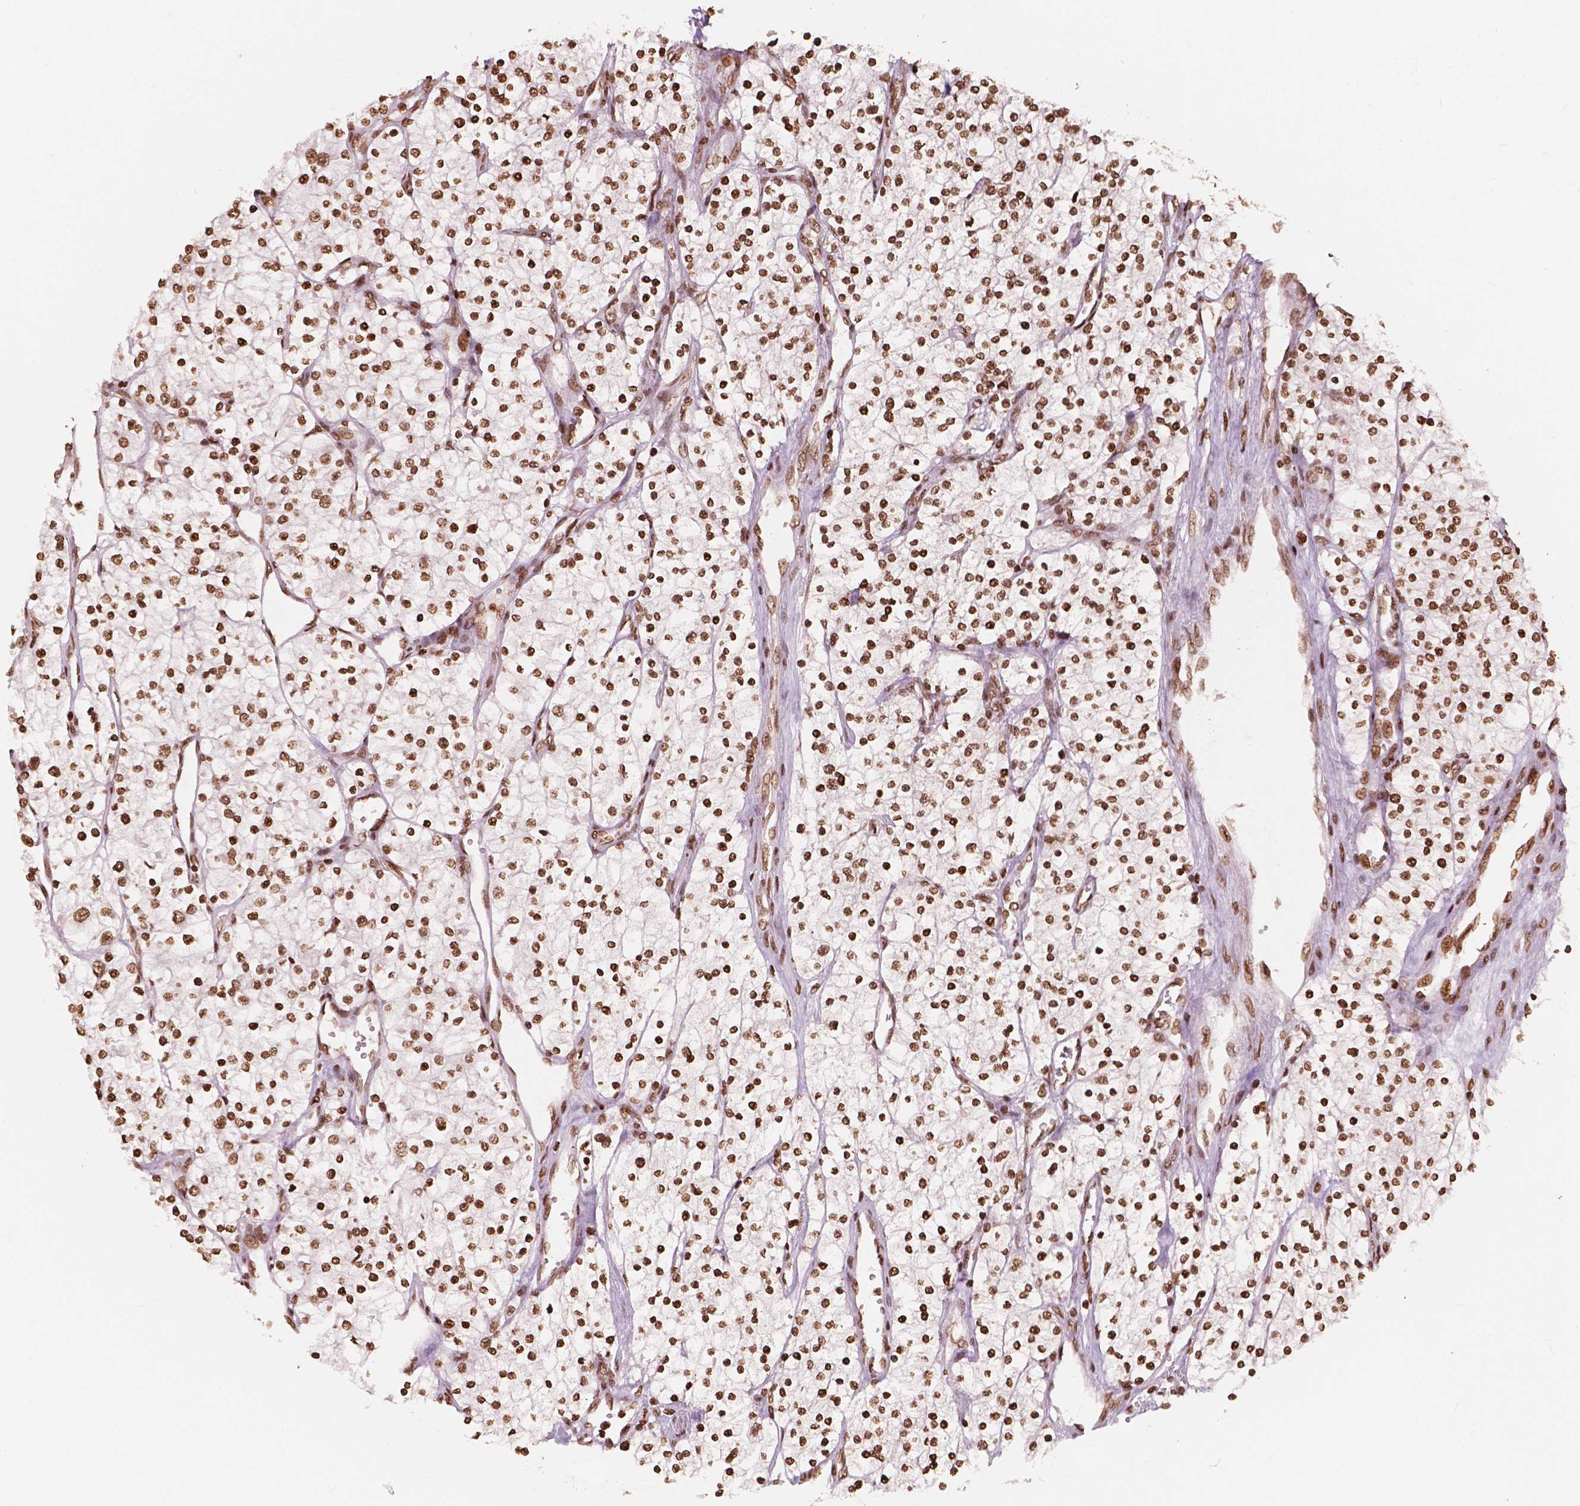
{"staining": {"intensity": "strong", "quantity": ">75%", "location": "nuclear"}, "tissue": "renal cancer", "cell_type": "Tumor cells", "image_type": "cancer", "snomed": [{"axis": "morphology", "description": "Adenocarcinoma, NOS"}, {"axis": "topography", "description": "Kidney"}], "caption": "Immunohistochemical staining of renal adenocarcinoma reveals high levels of strong nuclear positivity in approximately >75% of tumor cells.", "gene": "H3C7", "patient": {"sex": "male", "age": 80}}